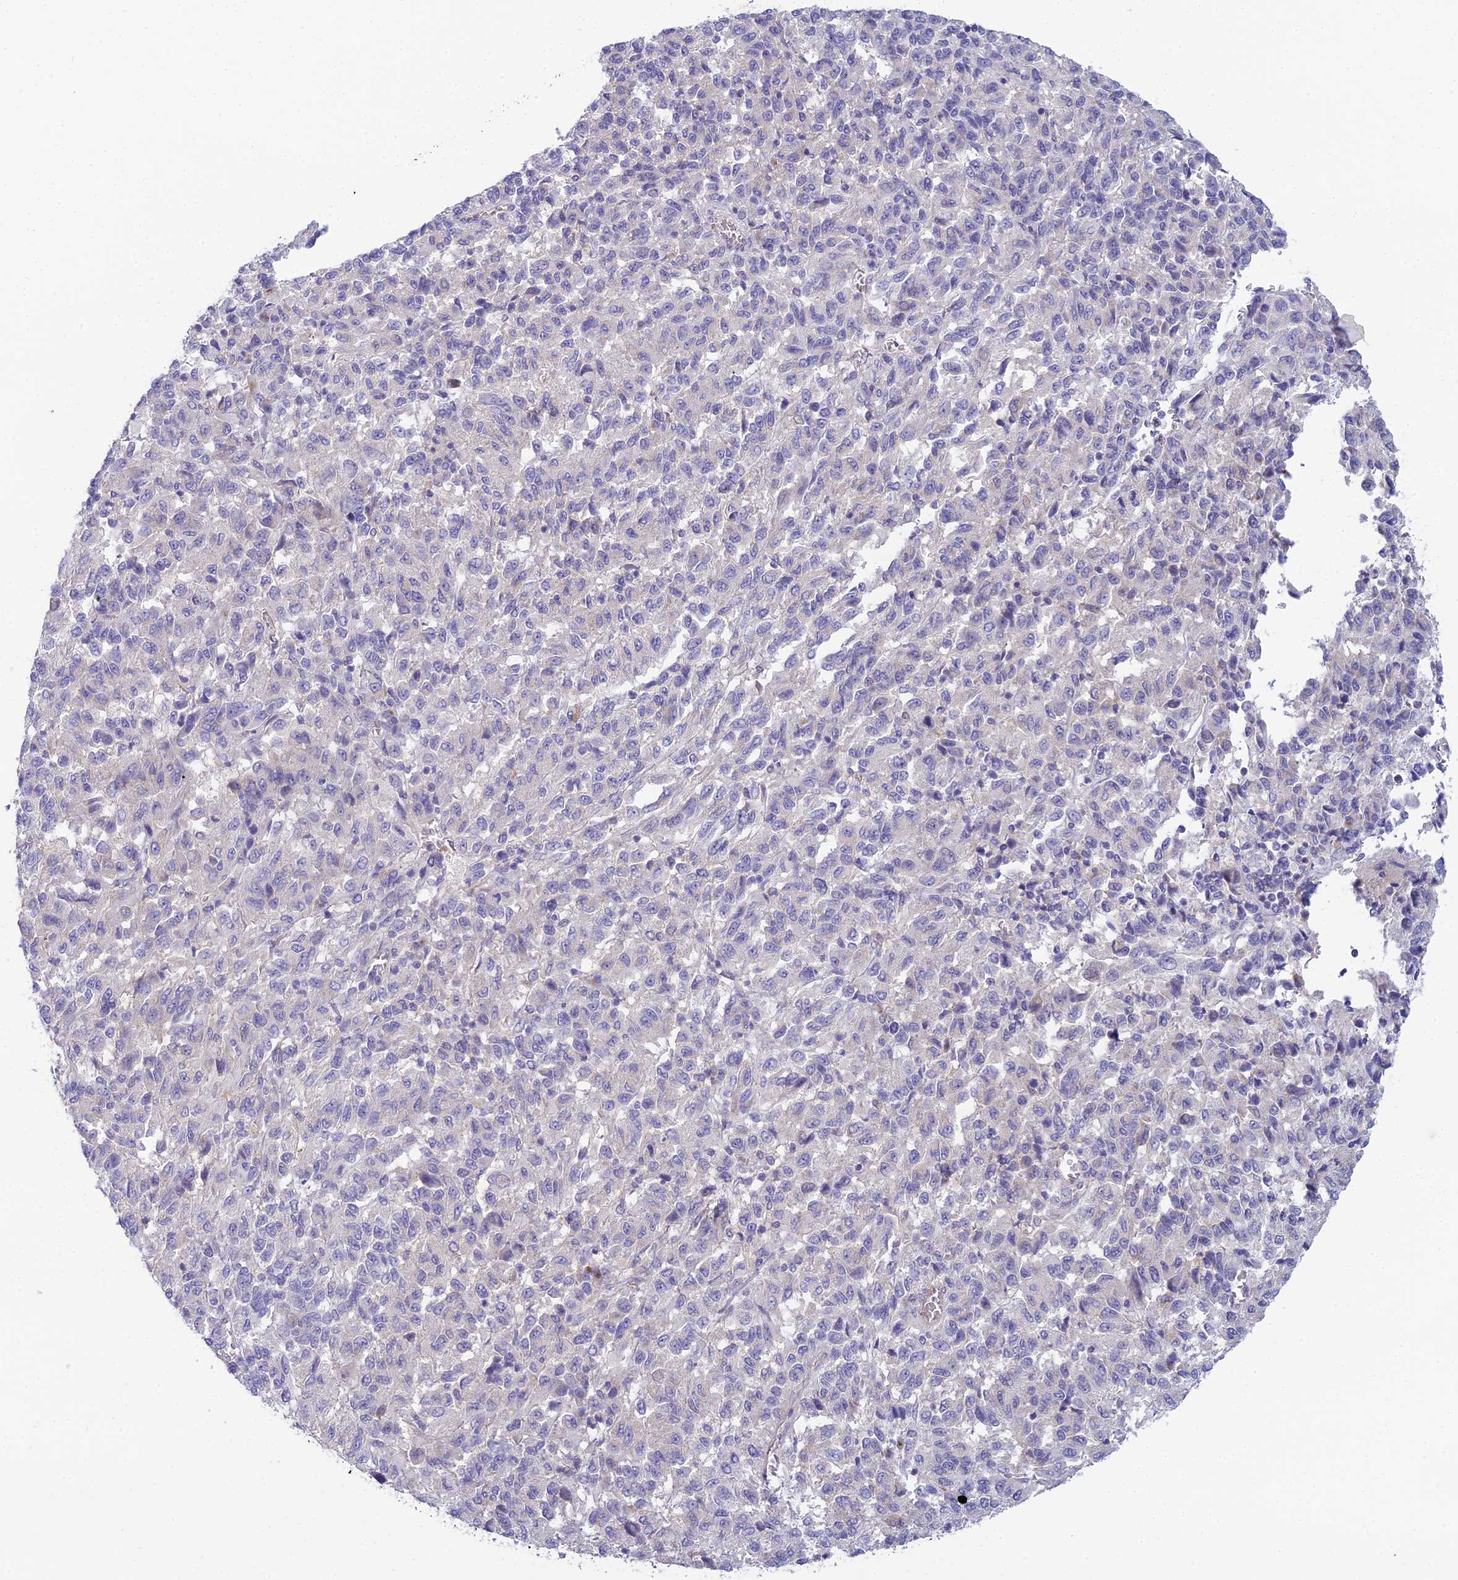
{"staining": {"intensity": "negative", "quantity": "none", "location": "none"}, "tissue": "melanoma", "cell_type": "Tumor cells", "image_type": "cancer", "snomed": [{"axis": "morphology", "description": "Malignant melanoma, Metastatic site"}, {"axis": "topography", "description": "Lung"}], "caption": "Photomicrograph shows no protein staining in tumor cells of malignant melanoma (metastatic site) tissue.", "gene": "ZNF564", "patient": {"sex": "male", "age": 64}}